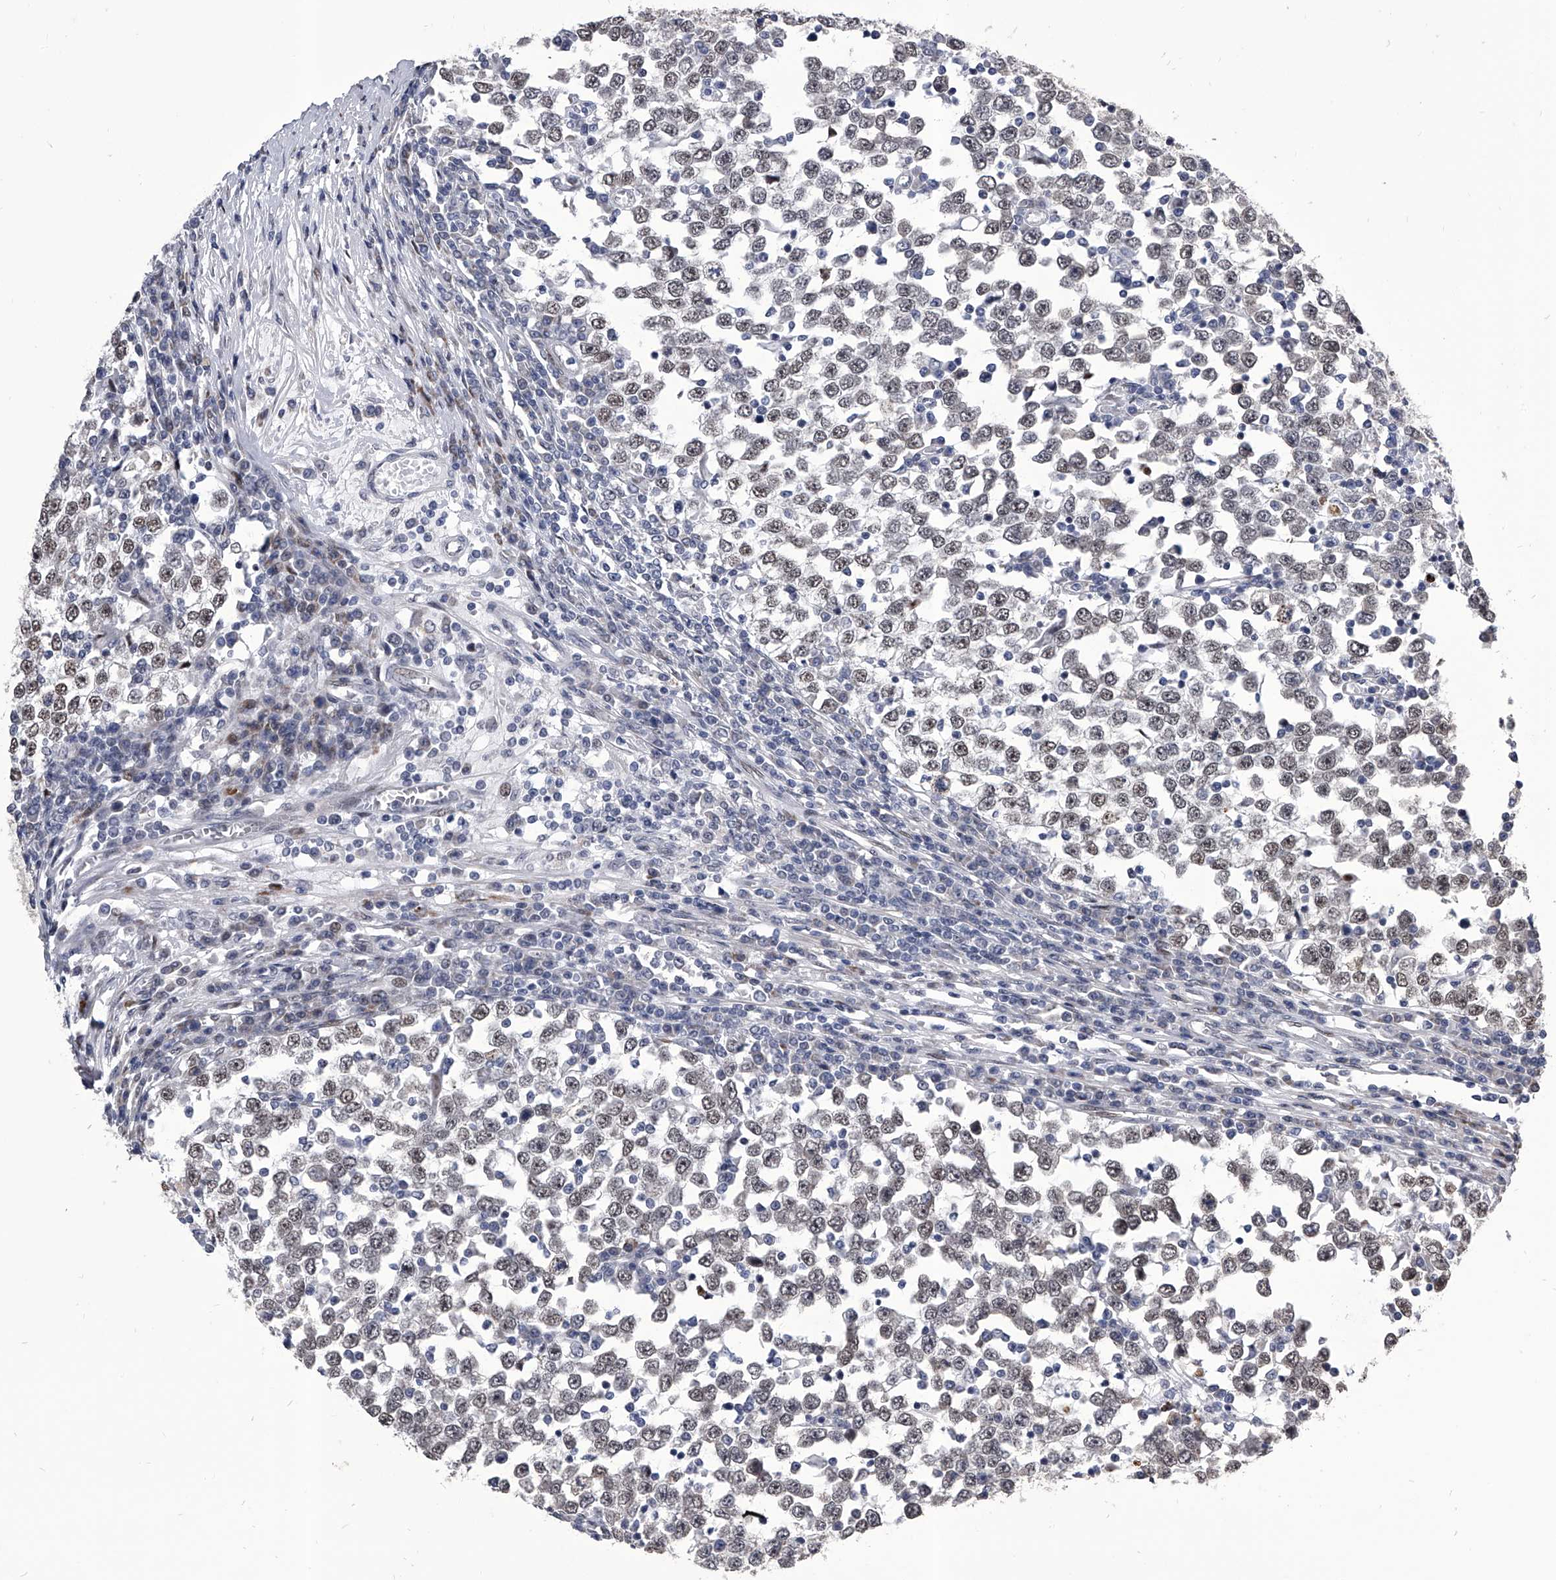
{"staining": {"intensity": "weak", "quantity": ">75%", "location": "nuclear"}, "tissue": "testis cancer", "cell_type": "Tumor cells", "image_type": "cancer", "snomed": [{"axis": "morphology", "description": "Seminoma, NOS"}, {"axis": "topography", "description": "Testis"}], "caption": "A brown stain labels weak nuclear positivity of a protein in seminoma (testis) tumor cells. (Stains: DAB (3,3'-diaminobenzidine) in brown, nuclei in blue, Microscopy: brightfield microscopy at high magnification).", "gene": "CMTR1", "patient": {"sex": "male", "age": 65}}